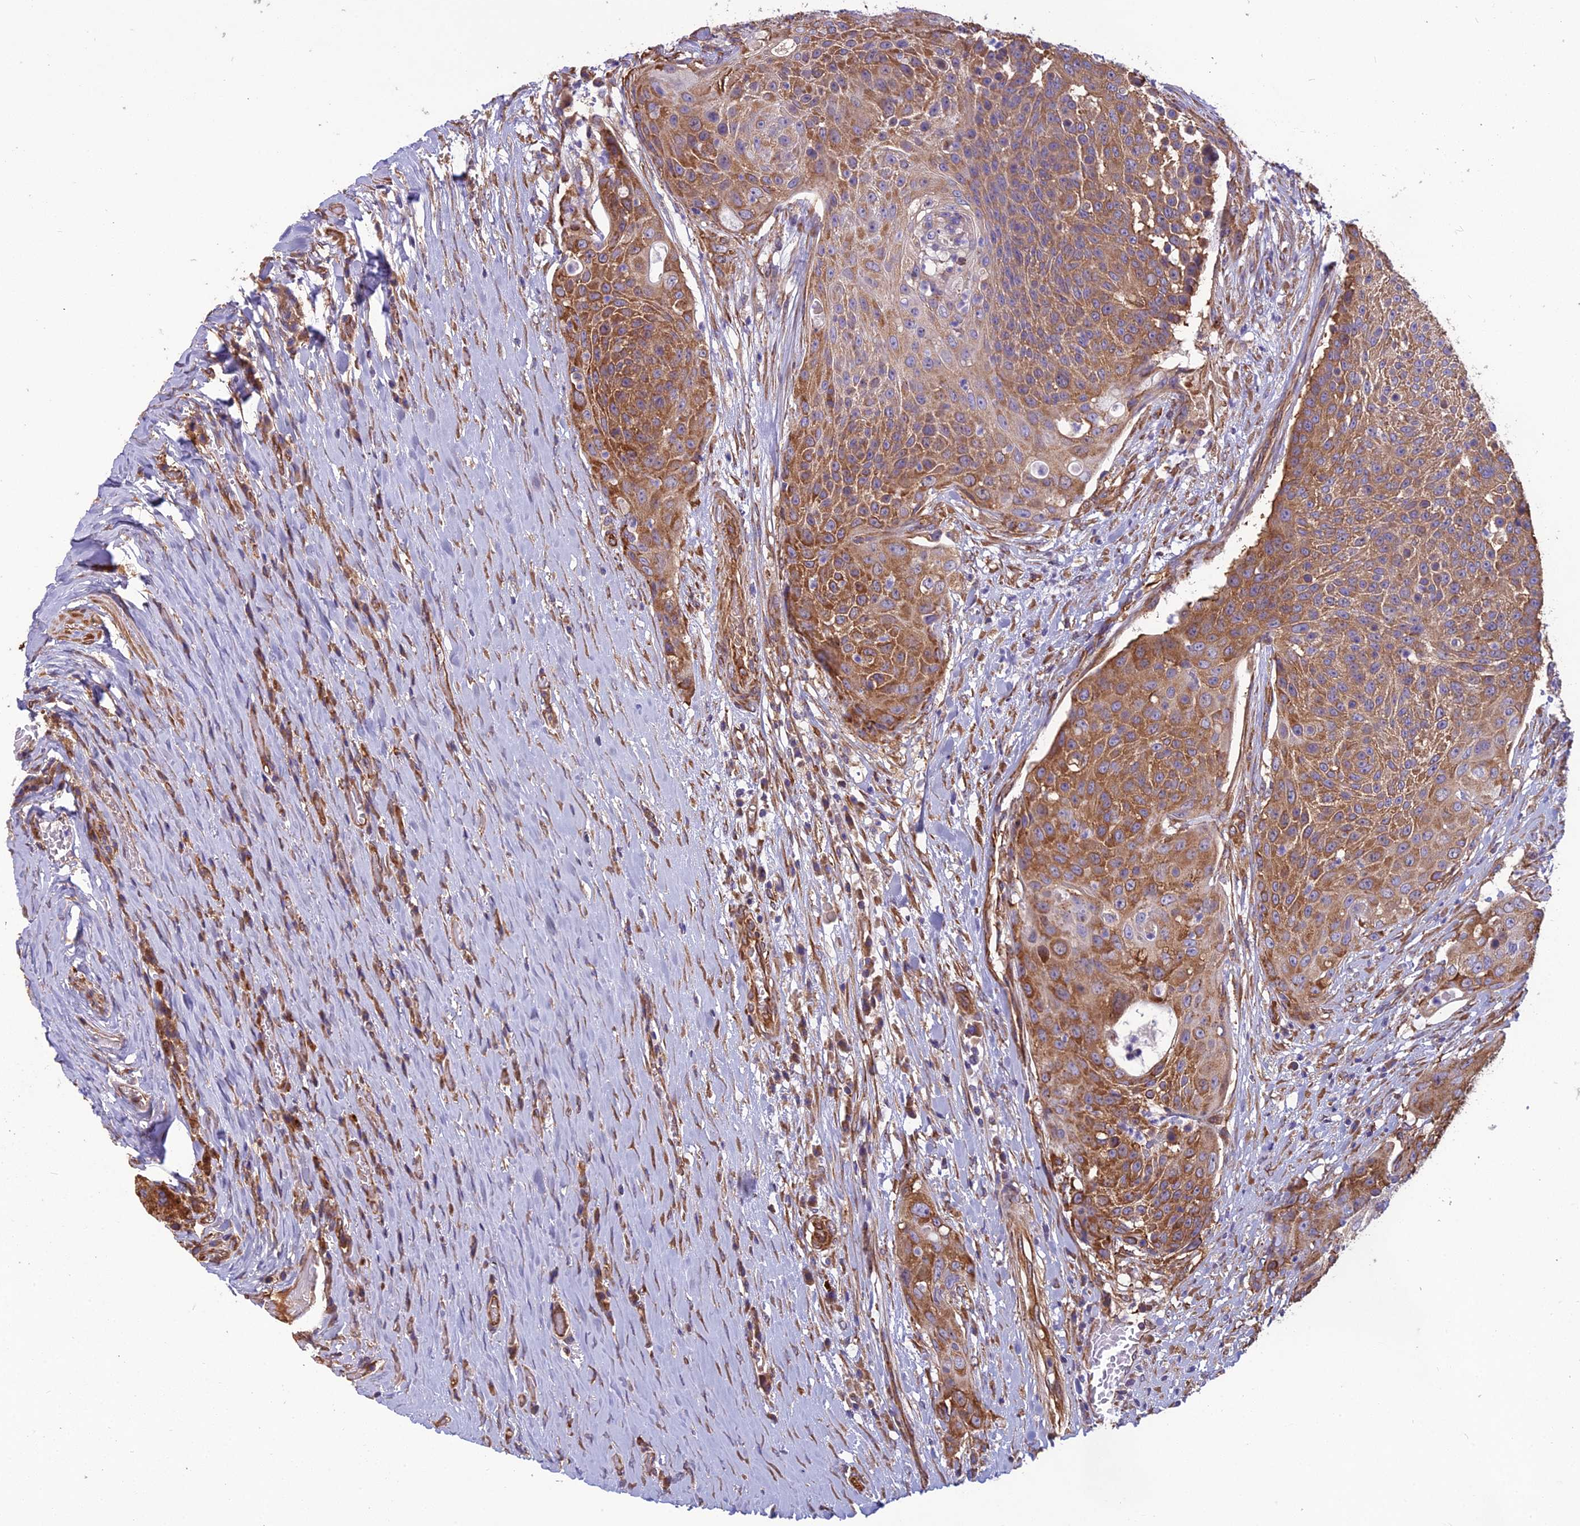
{"staining": {"intensity": "moderate", "quantity": ">75%", "location": "cytoplasmic/membranous"}, "tissue": "urothelial cancer", "cell_type": "Tumor cells", "image_type": "cancer", "snomed": [{"axis": "morphology", "description": "Urothelial carcinoma, High grade"}, {"axis": "topography", "description": "Urinary bladder"}], "caption": "Tumor cells show moderate cytoplasmic/membranous expression in approximately >75% of cells in high-grade urothelial carcinoma.", "gene": "SPDL1", "patient": {"sex": "female", "age": 63}}